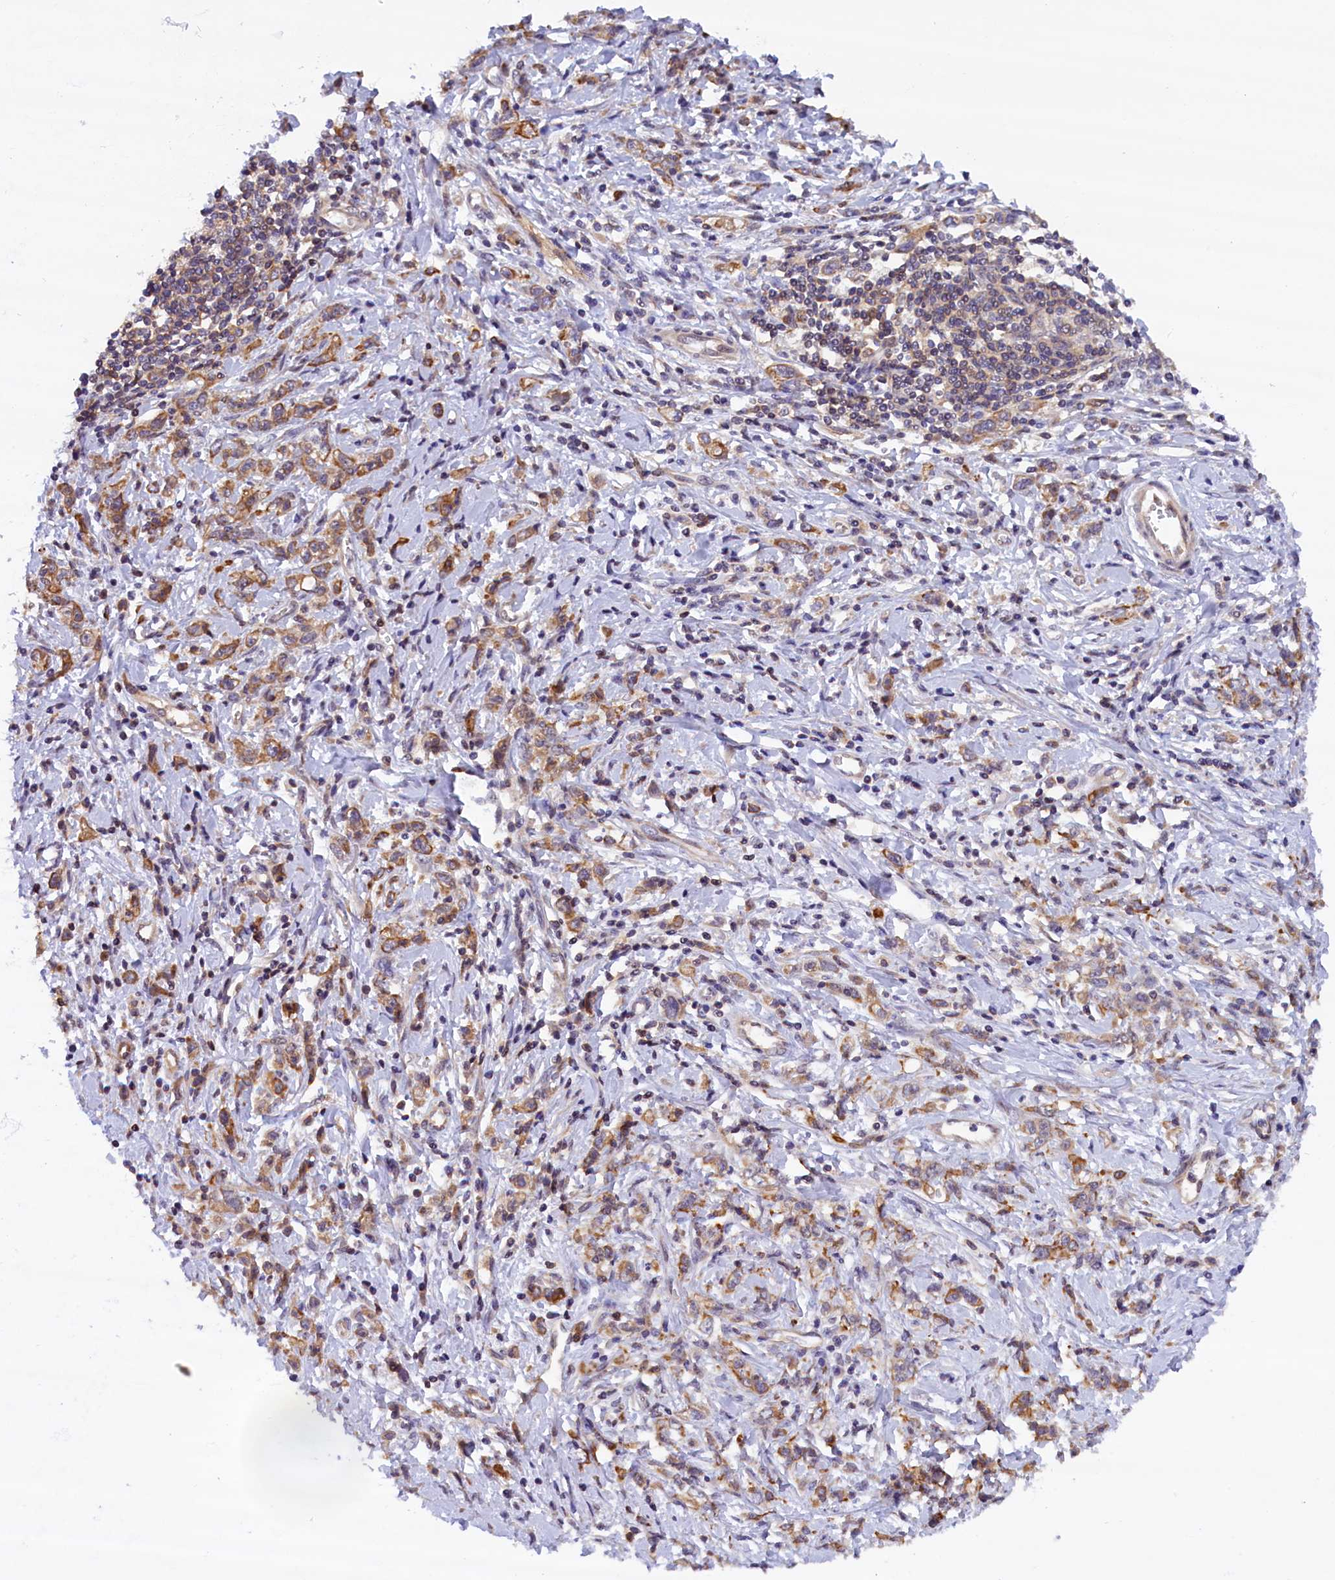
{"staining": {"intensity": "moderate", "quantity": ">75%", "location": "cytoplasmic/membranous"}, "tissue": "stomach cancer", "cell_type": "Tumor cells", "image_type": "cancer", "snomed": [{"axis": "morphology", "description": "Adenocarcinoma, NOS"}, {"axis": "topography", "description": "Stomach"}], "caption": "Stomach cancer stained for a protein (brown) displays moderate cytoplasmic/membranous positive positivity in about >75% of tumor cells.", "gene": "TBCB", "patient": {"sex": "female", "age": 76}}